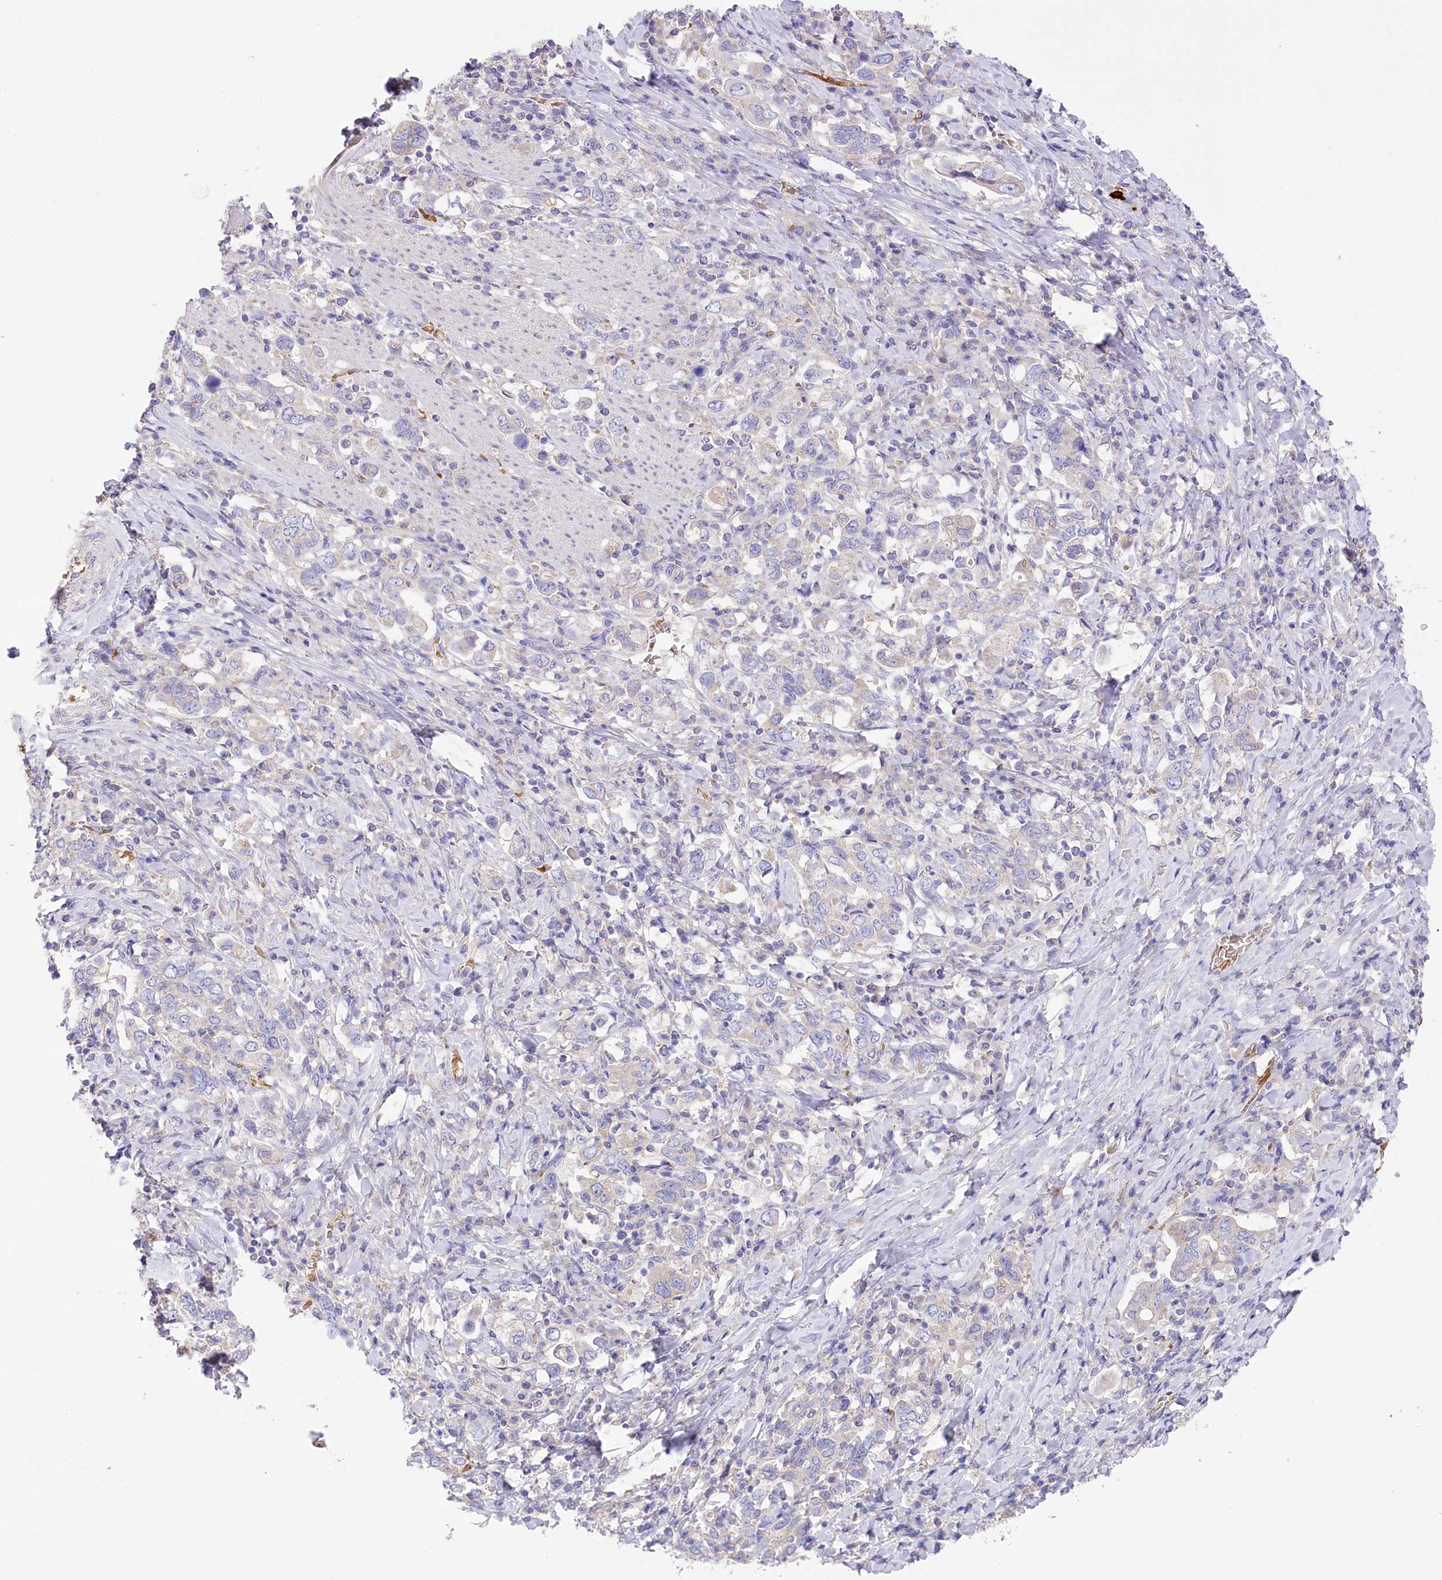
{"staining": {"intensity": "negative", "quantity": "none", "location": "none"}, "tissue": "stomach cancer", "cell_type": "Tumor cells", "image_type": "cancer", "snomed": [{"axis": "morphology", "description": "Adenocarcinoma, NOS"}, {"axis": "topography", "description": "Stomach, upper"}], "caption": "This histopathology image is of adenocarcinoma (stomach) stained with immunohistochemistry to label a protein in brown with the nuclei are counter-stained blue. There is no positivity in tumor cells.", "gene": "PRSS53", "patient": {"sex": "male", "age": 62}}